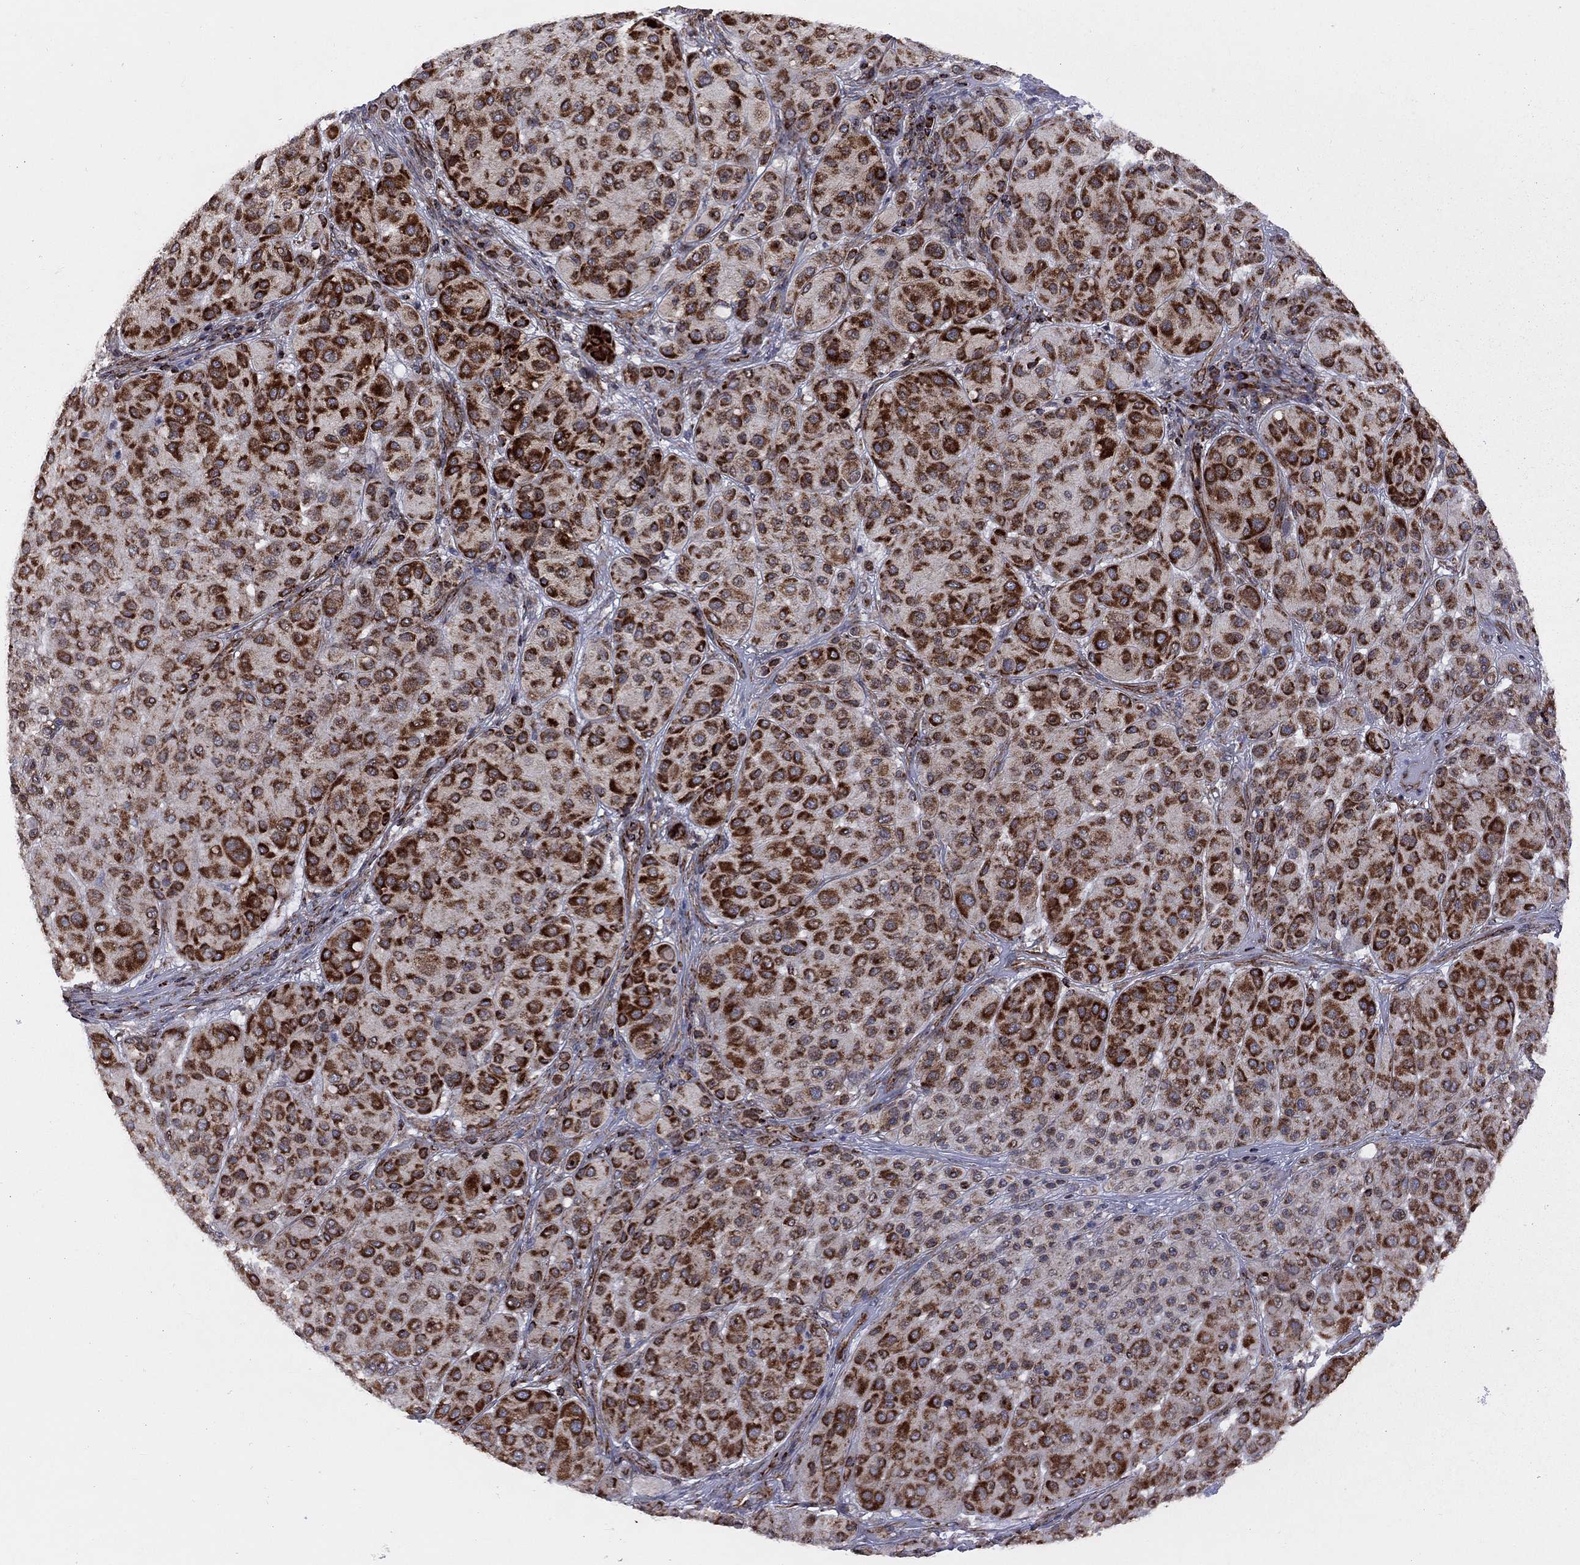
{"staining": {"intensity": "strong", "quantity": "25%-75%", "location": "cytoplasmic/membranous"}, "tissue": "melanoma", "cell_type": "Tumor cells", "image_type": "cancer", "snomed": [{"axis": "morphology", "description": "Malignant melanoma, Metastatic site"}, {"axis": "topography", "description": "Smooth muscle"}], "caption": "Malignant melanoma (metastatic site) was stained to show a protein in brown. There is high levels of strong cytoplasmic/membranous staining in approximately 25%-75% of tumor cells.", "gene": "CLPTM1", "patient": {"sex": "male", "age": 41}}